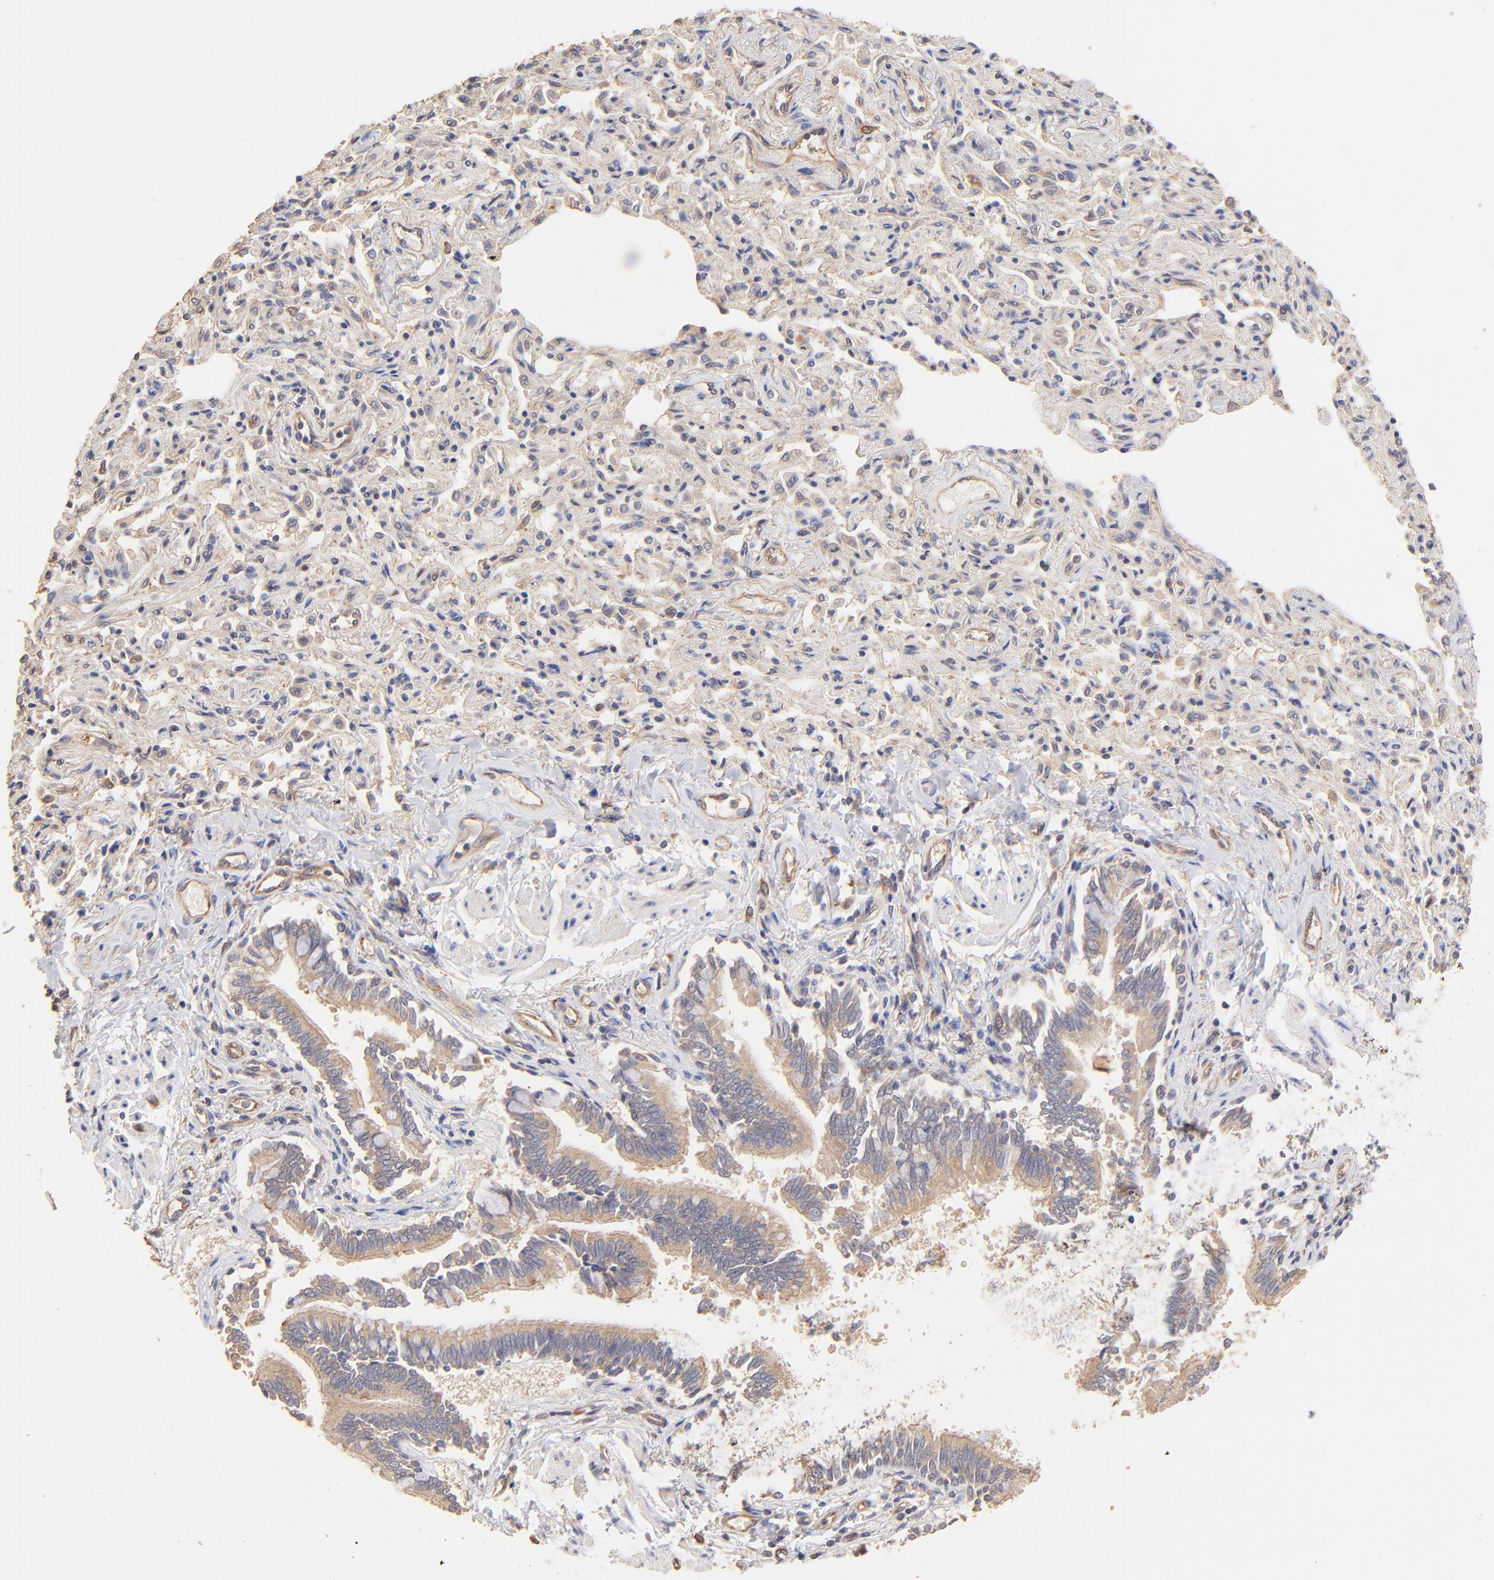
{"staining": {"intensity": "moderate", "quantity": ">75%", "location": "cytoplasmic/membranous"}, "tissue": "bronchus", "cell_type": "Respiratory epithelial cells", "image_type": "normal", "snomed": [{"axis": "morphology", "description": "Normal tissue, NOS"}, {"axis": "topography", "description": "Lung"}], "caption": "A medium amount of moderate cytoplasmic/membranous expression is appreciated in approximately >75% of respiratory epithelial cells in normal bronchus.", "gene": "TNFAIP3", "patient": {"sex": "male", "age": 64}}